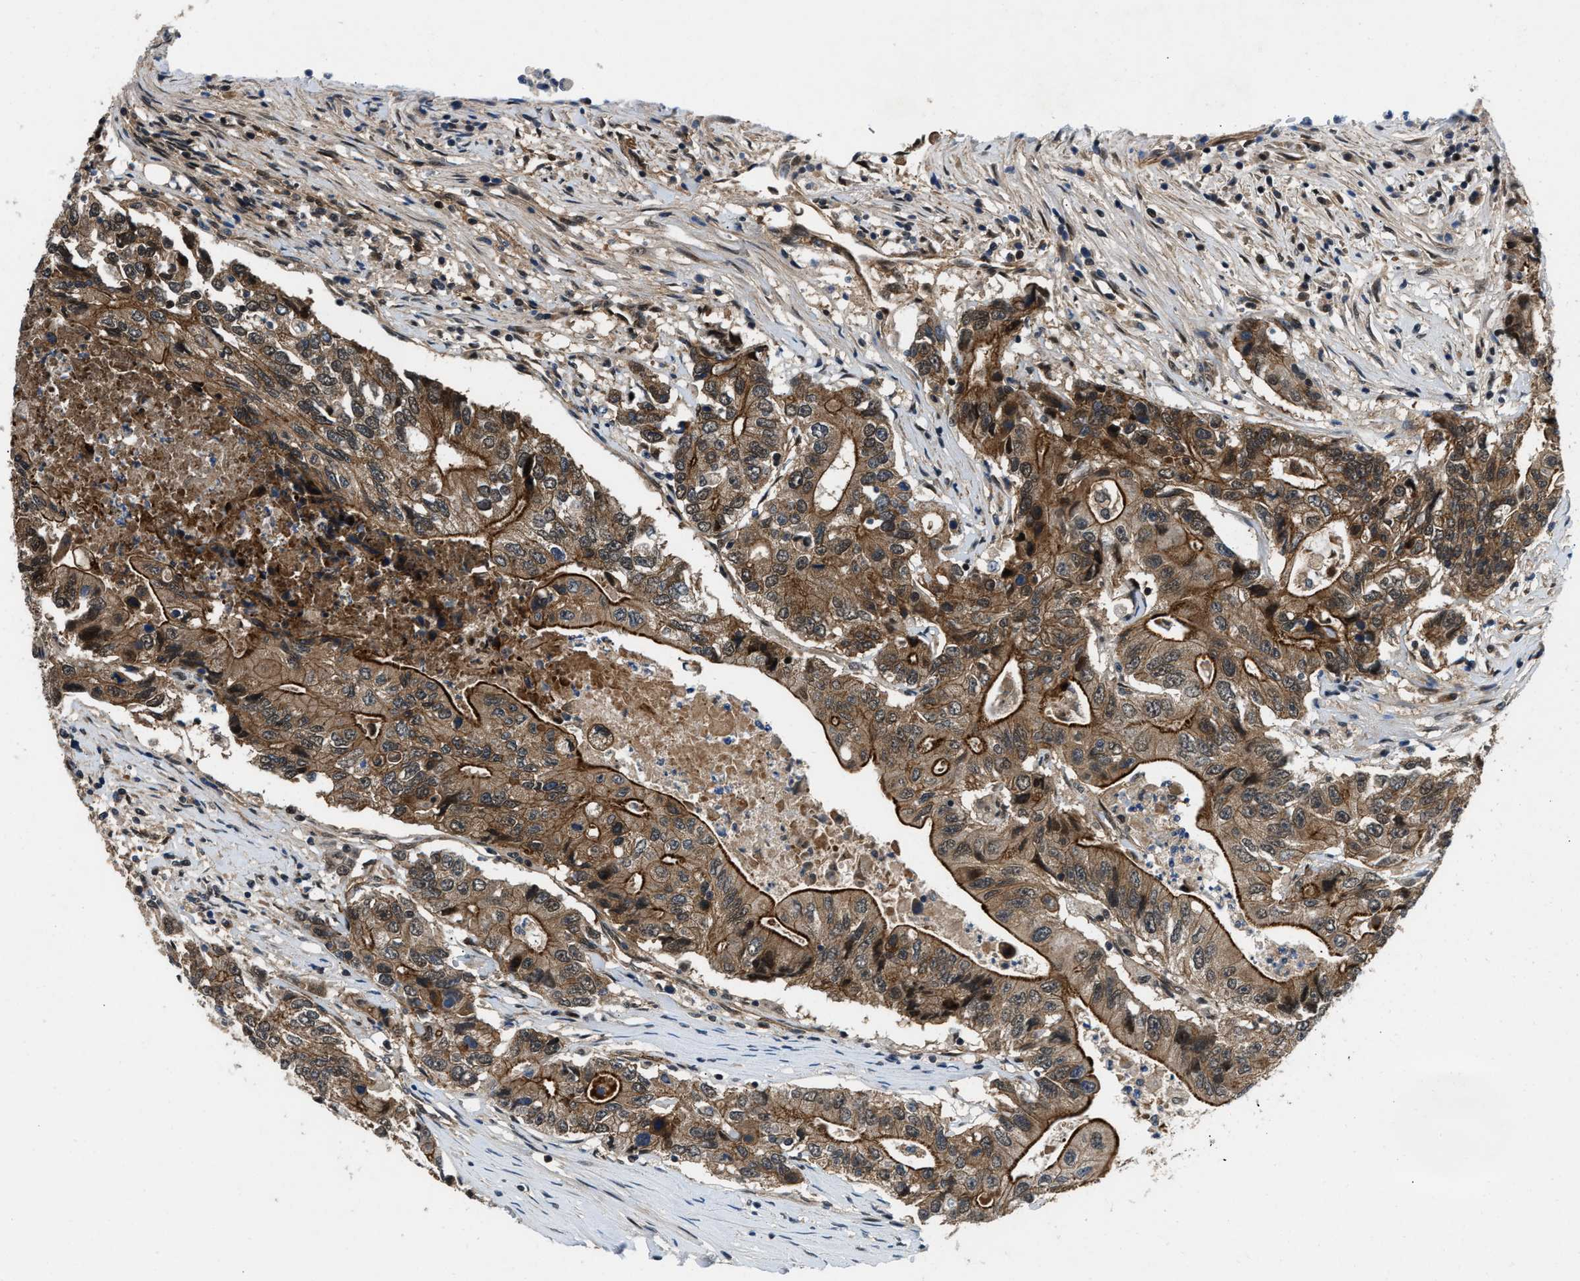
{"staining": {"intensity": "strong", "quantity": ">75%", "location": "cytoplasmic/membranous"}, "tissue": "colorectal cancer", "cell_type": "Tumor cells", "image_type": "cancer", "snomed": [{"axis": "morphology", "description": "Adenocarcinoma, NOS"}, {"axis": "topography", "description": "Colon"}], "caption": "The photomicrograph displays a brown stain indicating the presence of a protein in the cytoplasmic/membranous of tumor cells in colorectal cancer (adenocarcinoma).", "gene": "COPS2", "patient": {"sex": "female", "age": 77}}